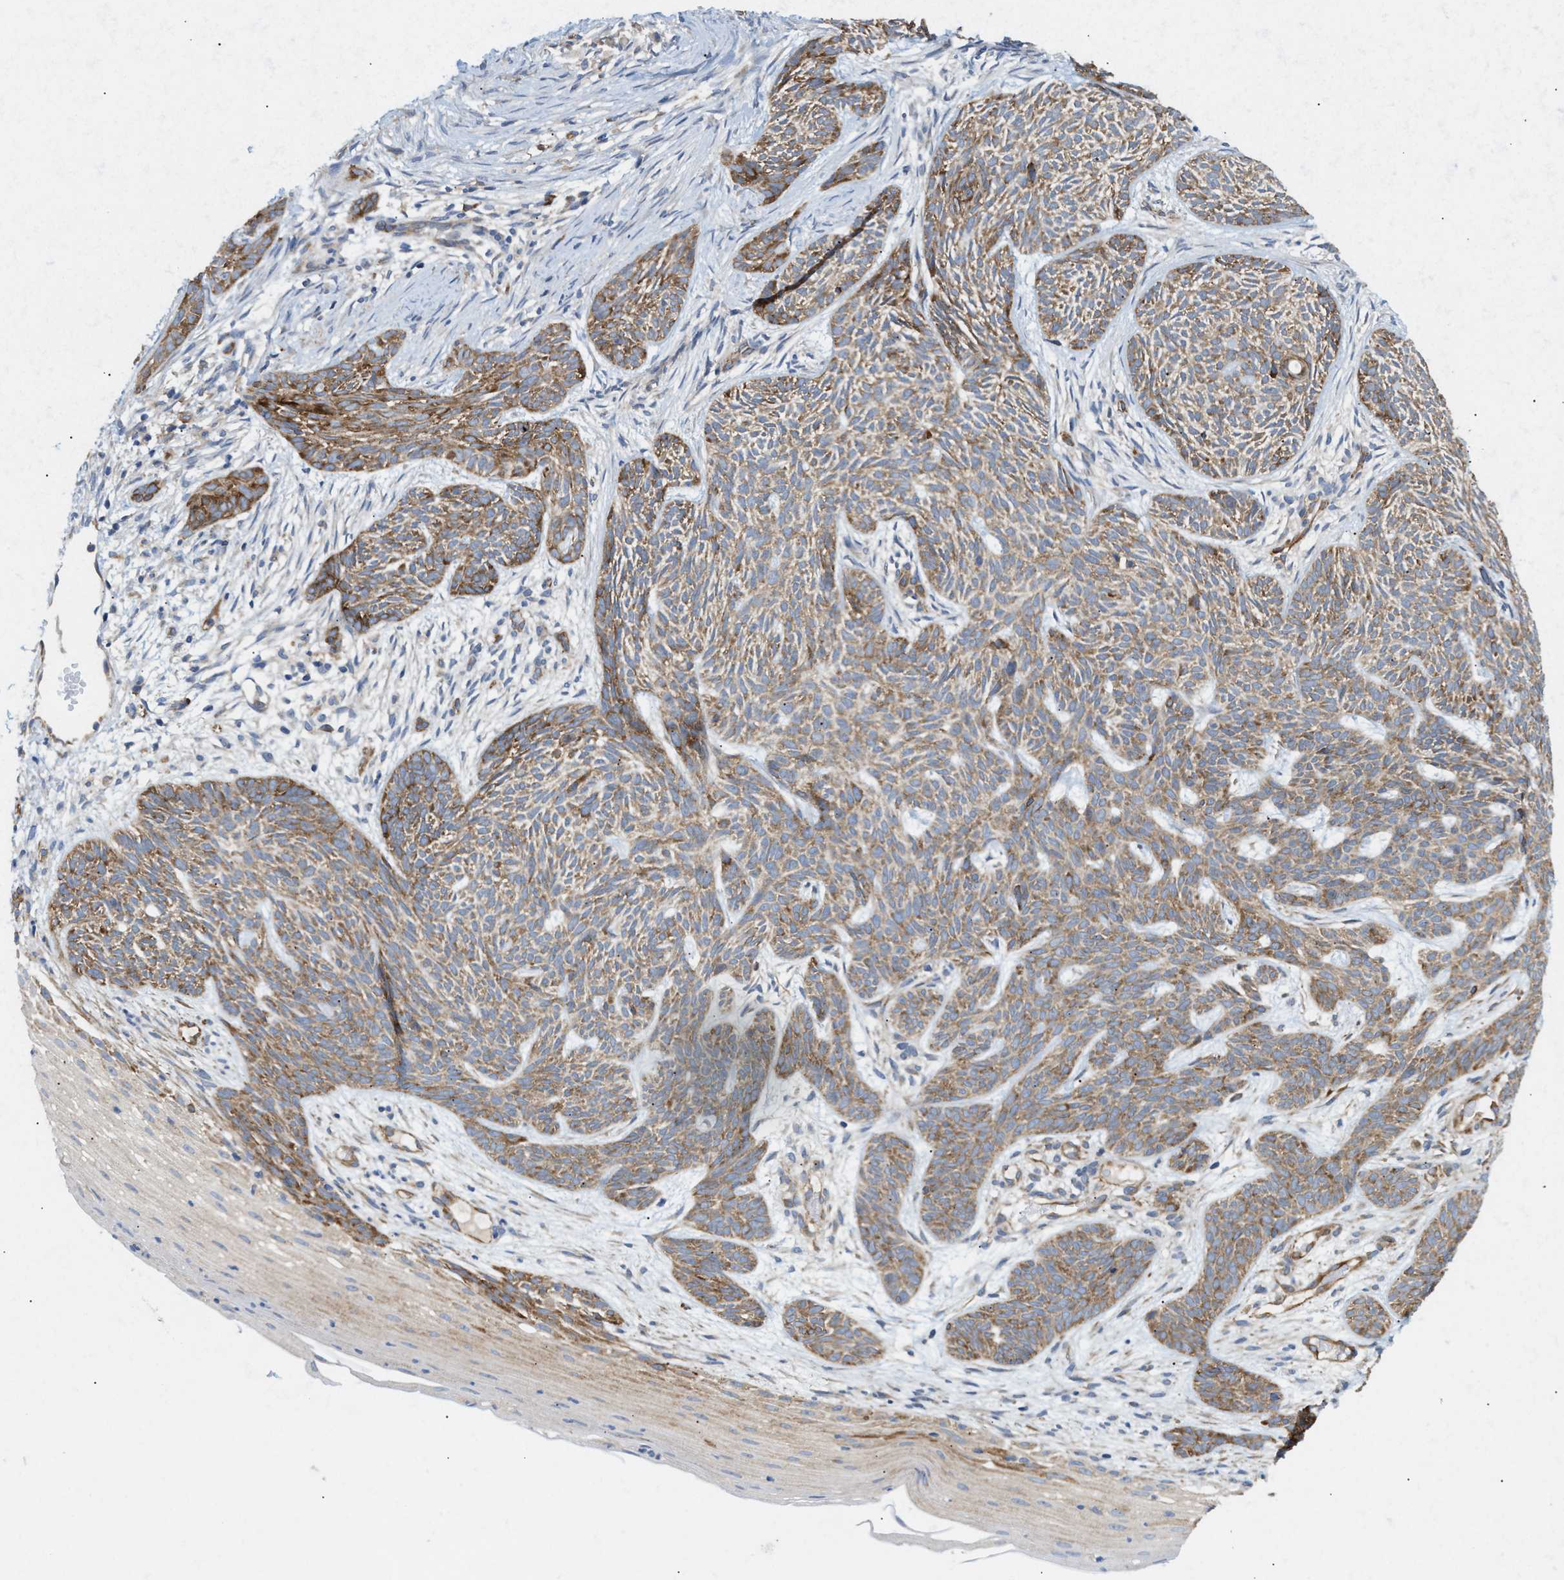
{"staining": {"intensity": "moderate", "quantity": ">75%", "location": "cytoplasmic/membranous"}, "tissue": "skin cancer", "cell_type": "Tumor cells", "image_type": "cancer", "snomed": [{"axis": "morphology", "description": "Basal cell carcinoma"}, {"axis": "topography", "description": "Skin"}], "caption": "Tumor cells exhibit moderate cytoplasmic/membranous expression in about >75% of cells in skin cancer (basal cell carcinoma).", "gene": "UBAP2", "patient": {"sex": "female", "age": 59}}